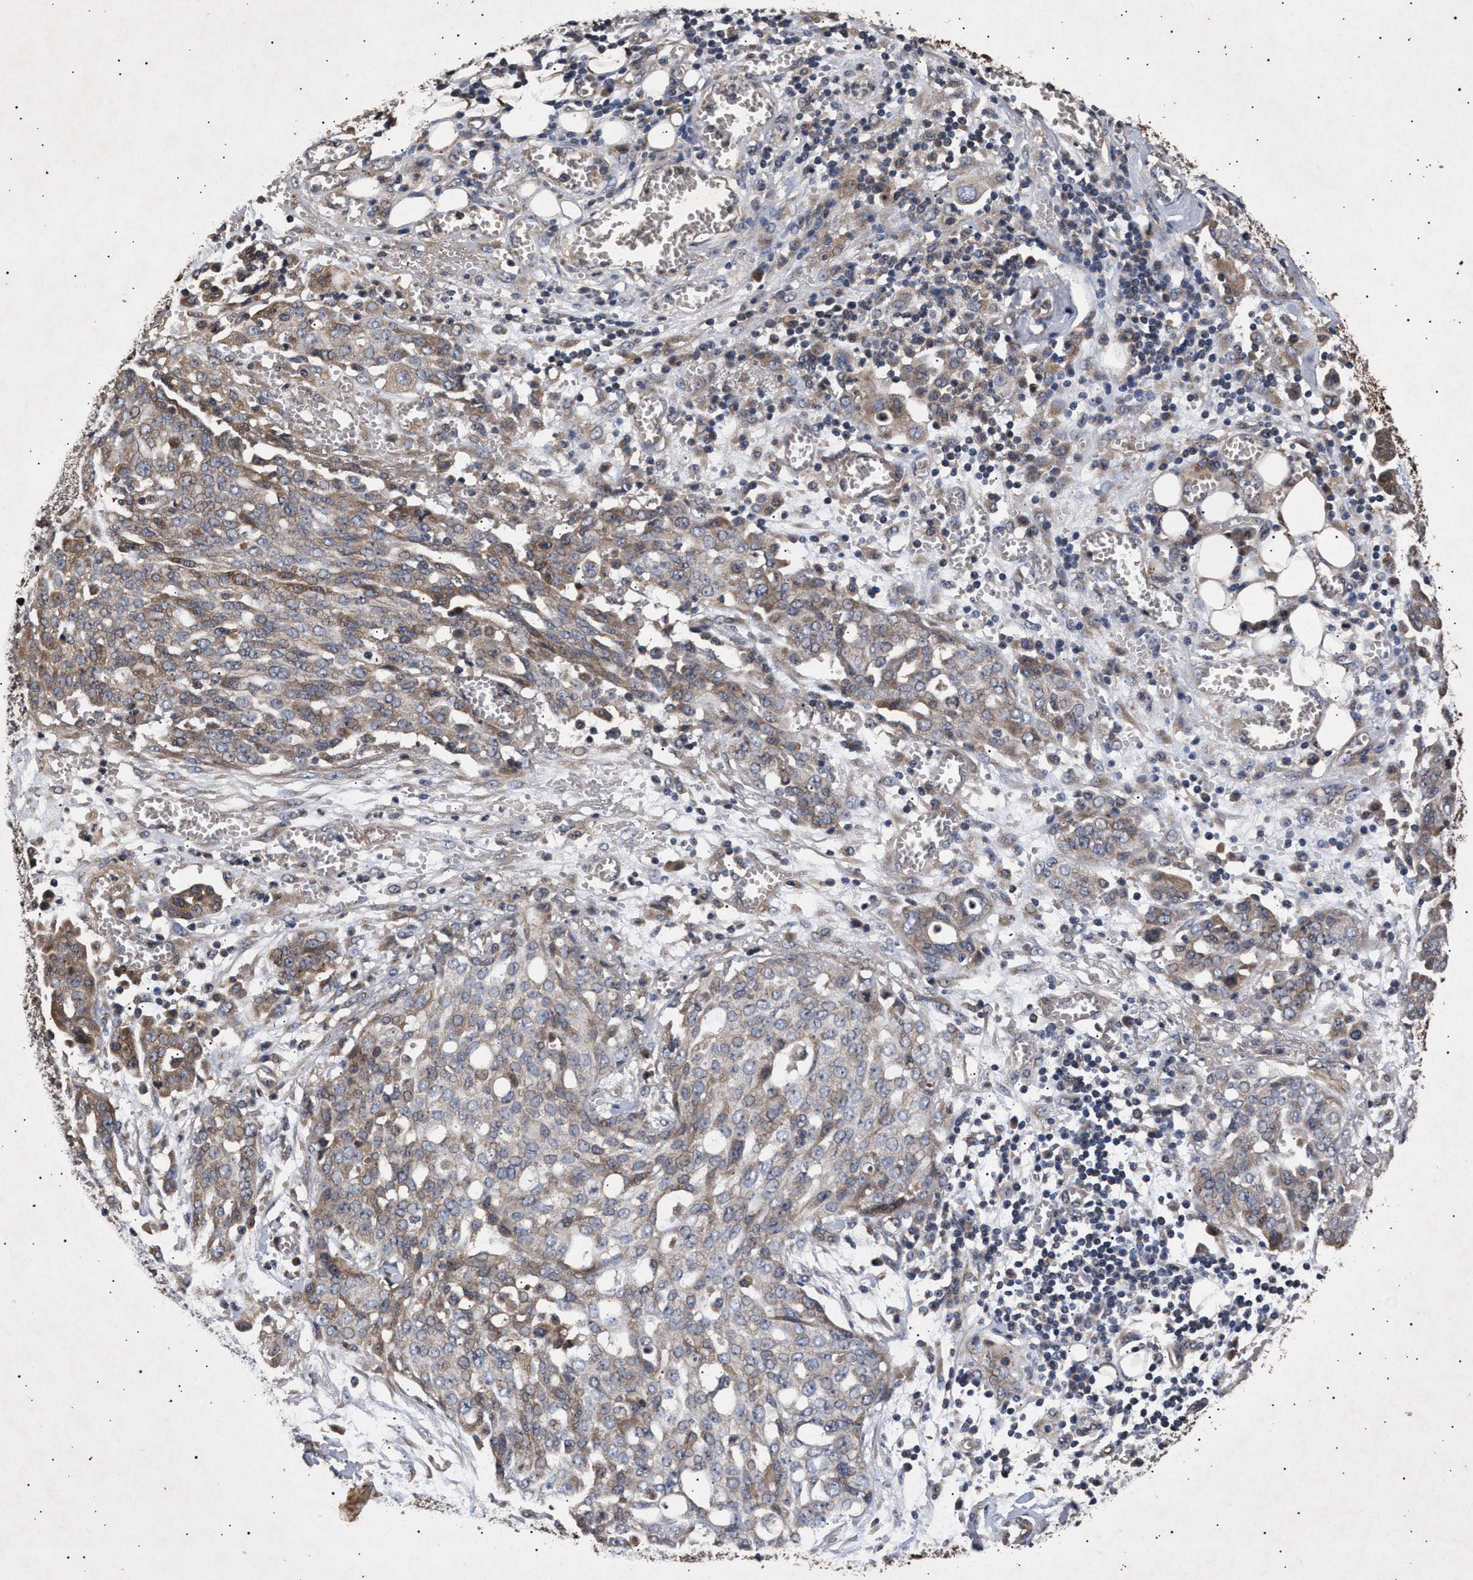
{"staining": {"intensity": "moderate", "quantity": "25%-75%", "location": "cytoplasmic/membranous"}, "tissue": "ovarian cancer", "cell_type": "Tumor cells", "image_type": "cancer", "snomed": [{"axis": "morphology", "description": "Cystadenocarcinoma, serous, NOS"}, {"axis": "topography", "description": "Soft tissue"}, {"axis": "topography", "description": "Ovary"}], "caption": "An image of ovarian cancer stained for a protein shows moderate cytoplasmic/membranous brown staining in tumor cells.", "gene": "ITGB5", "patient": {"sex": "female", "age": 57}}